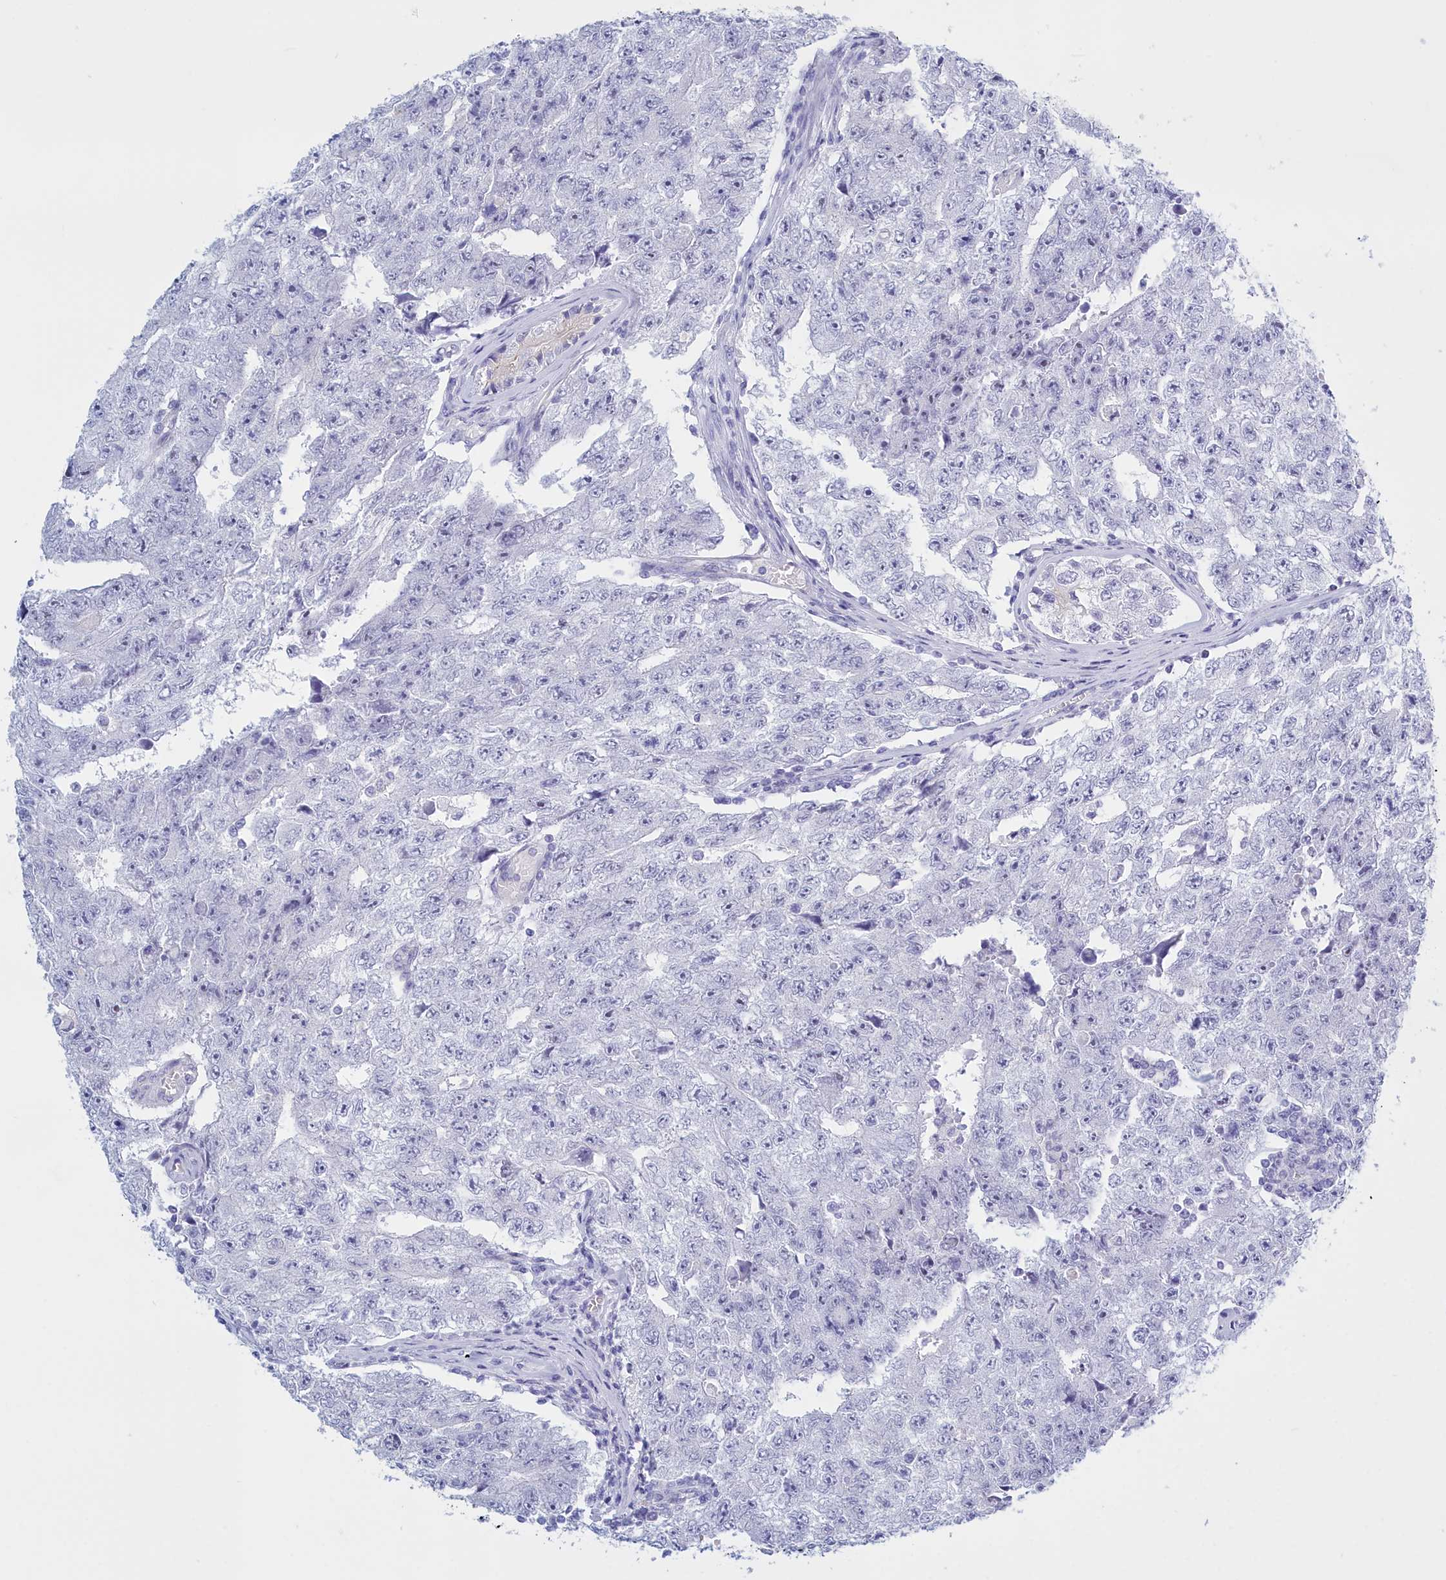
{"staining": {"intensity": "negative", "quantity": "none", "location": "none"}, "tissue": "testis cancer", "cell_type": "Tumor cells", "image_type": "cancer", "snomed": [{"axis": "morphology", "description": "Carcinoma, Embryonal, NOS"}, {"axis": "topography", "description": "Testis"}], "caption": "Immunohistochemistry (IHC) of testis embryonal carcinoma reveals no expression in tumor cells. Brightfield microscopy of immunohistochemistry (IHC) stained with DAB (brown) and hematoxylin (blue), captured at high magnification.", "gene": "TMEM97", "patient": {"sex": "male", "age": 17}}